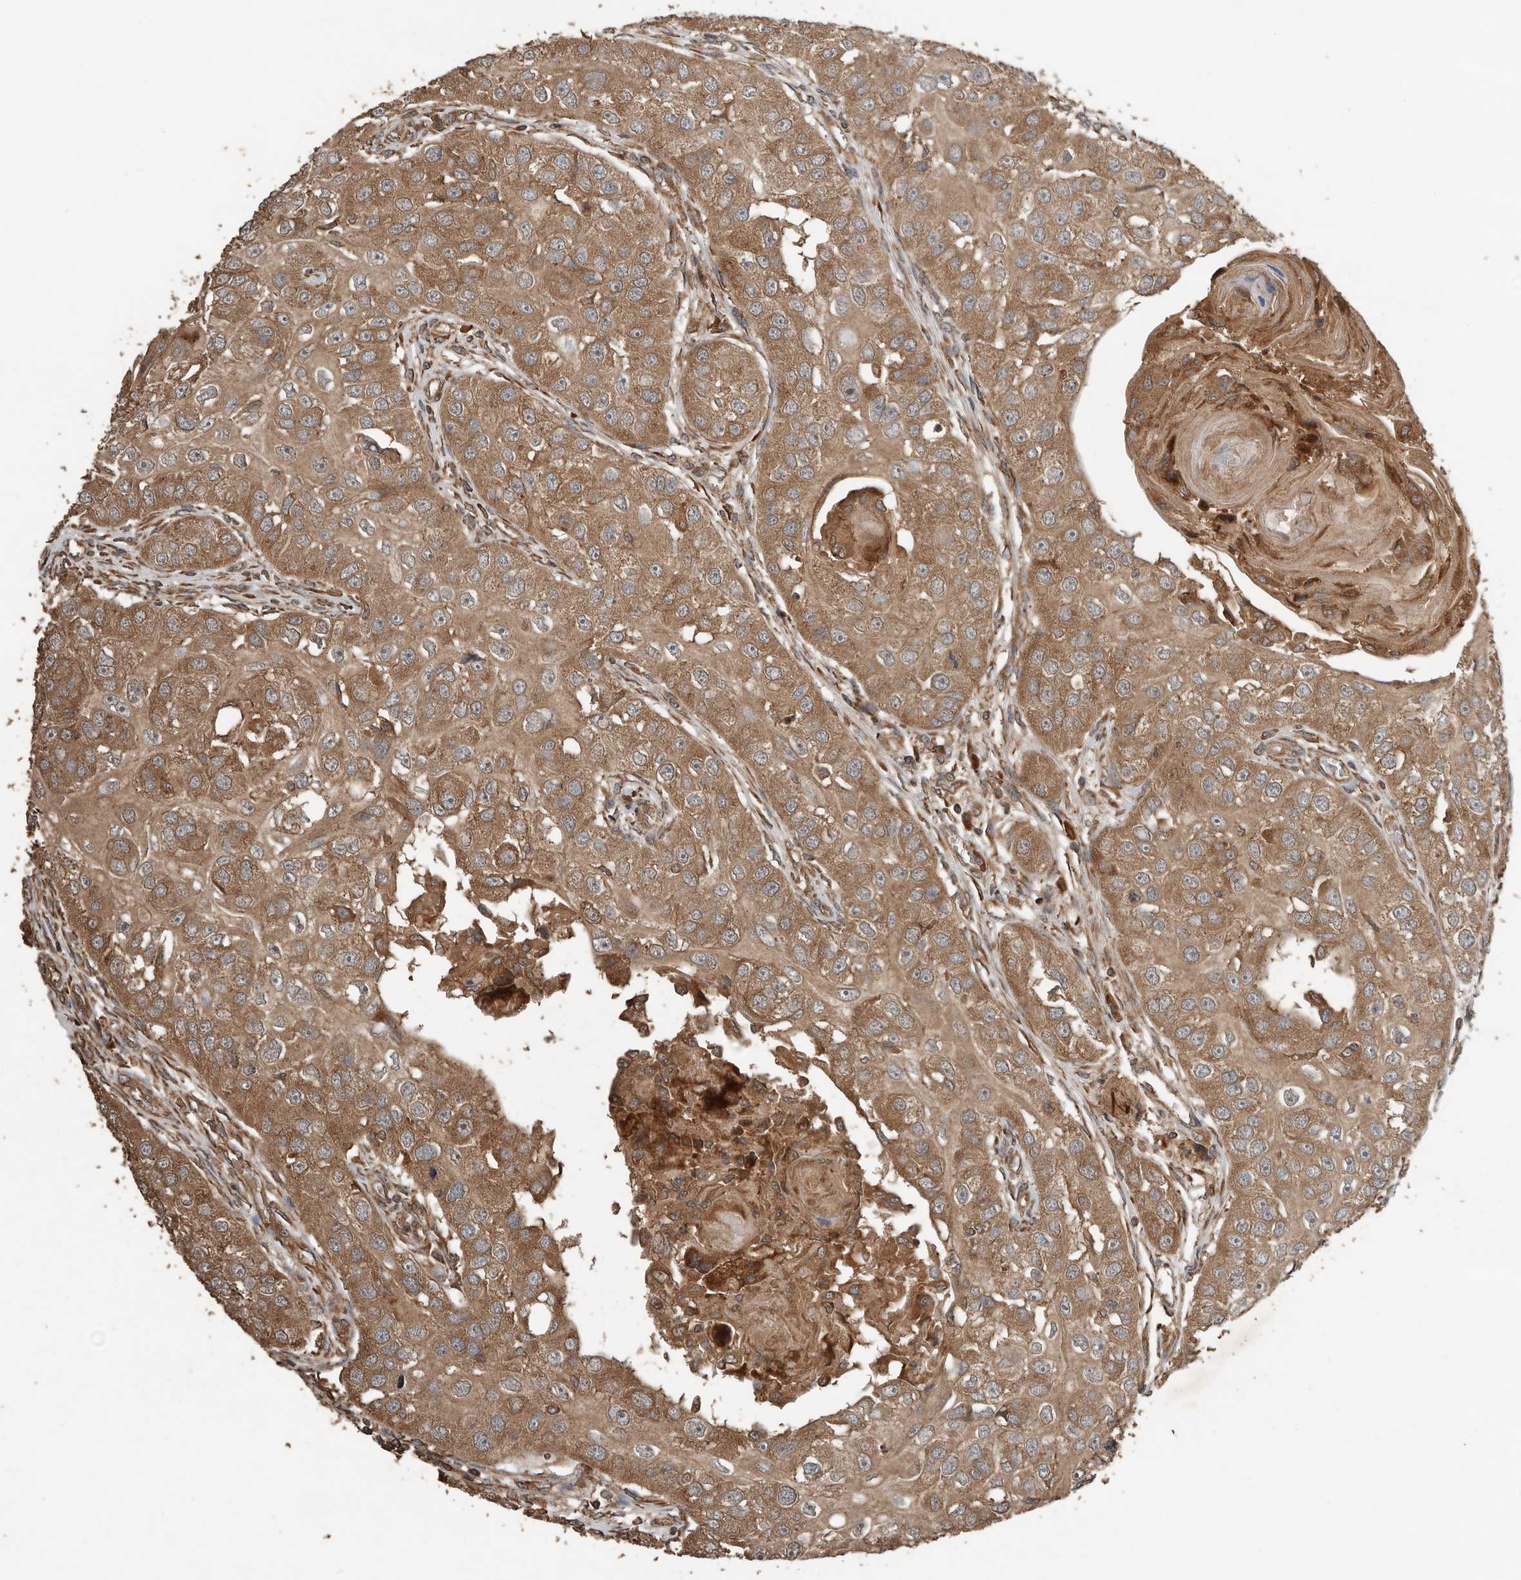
{"staining": {"intensity": "moderate", "quantity": ">75%", "location": "cytoplasmic/membranous"}, "tissue": "head and neck cancer", "cell_type": "Tumor cells", "image_type": "cancer", "snomed": [{"axis": "morphology", "description": "Normal tissue, NOS"}, {"axis": "morphology", "description": "Squamous cell carcinoma, NOS"}, {"axis": "topography", "description": "Skeletal muscle"}, {"axis": "topography", "description": "Head-Neck"}], "caption": "The photomicrograph reveals immunohistochemical staining of squamous cell carcinoma (head and neck). There is moderate cytoplasmic/membranous expression is appreciated in approximately >75% of tumor cells.", "gene": "RNF207", "patient": {"sex": "male", "age": 51}}